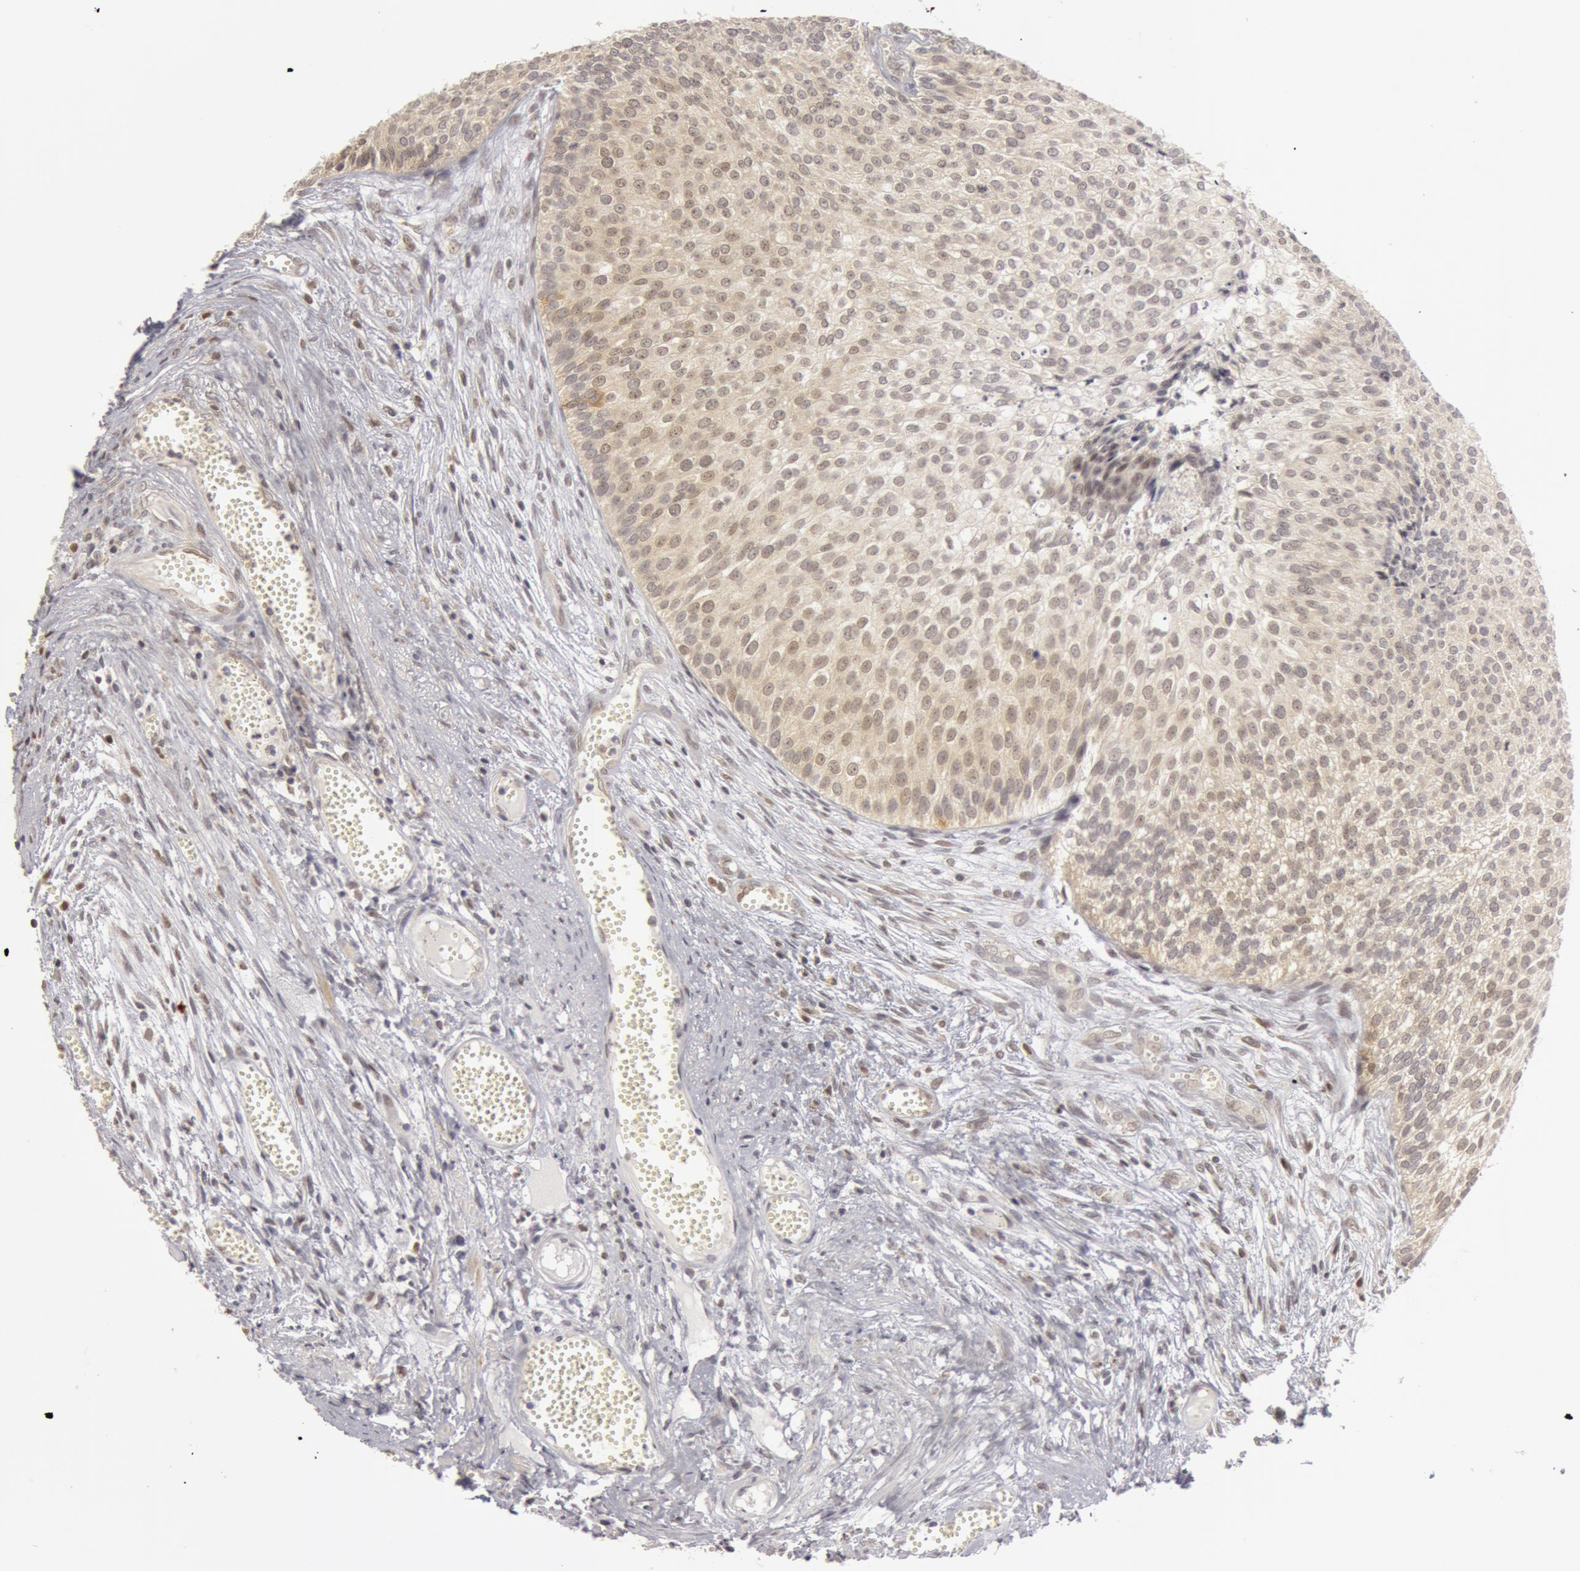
{"staining": {"intensity": "negative", "quantity": "none", "location": "none"}, "tissue": "urothelial cancer", "cell_type": "Tumor cells", "image_type": "cancer", "snomed": [{"axis": "morphology", "description": "Urothelial carcinoma, Low grade"}, {"axis": "topography", "description": "Urinary bladder"}], "caption": "Immunohistochemical staining of human urothelial cancer displays no significant expression in tumor cells. The staining is performed using DAB brown chromogen with nuclei counter-stained in using hematoxylin.", "gene": "OASL", "patient": {"sex": "male", "age": 84}}